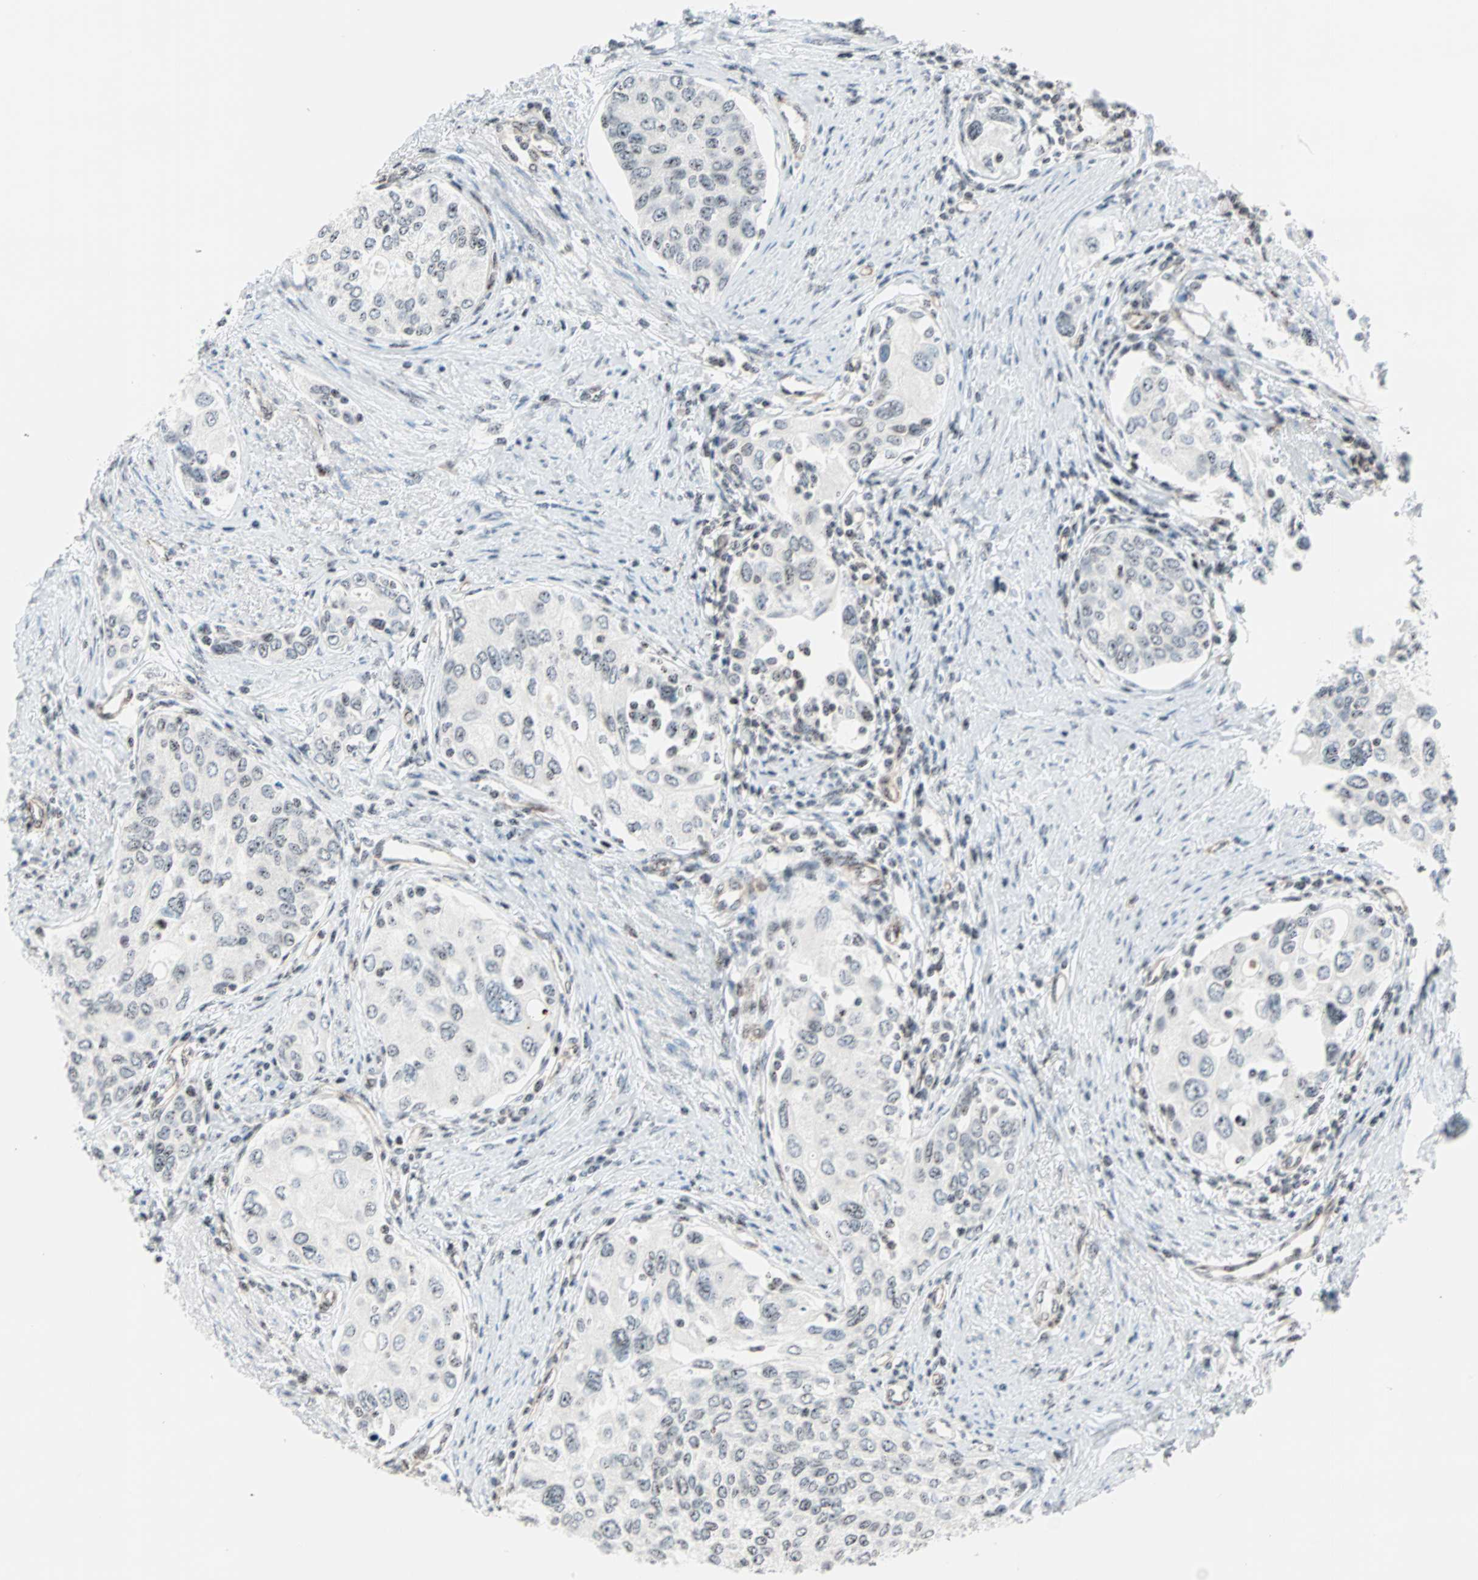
{"staining": {"intensity": "weak", "quantity": "<25%", "location": "nuclear"}, "tissue": "urothelial cancer", "cell_type": "Tumor cells", "image_type": "cancer", "snomed": [{"axis": "morphology", "description": "Urothelial carcinoma, High grade"}, {"axis": "topography", "description": "Urinary bladder"}], "caption": "Immunohistochemistry histopathology image of human urothelial cancer stained for a protein (brown), which exhibits no staining in tumor cells. (DAB (3,3'-diaminobenzidine) immunohistochemistry (IHC), high magnification).", "gene": "CENPA", "patient": {"sex": "female", "age": 56}}